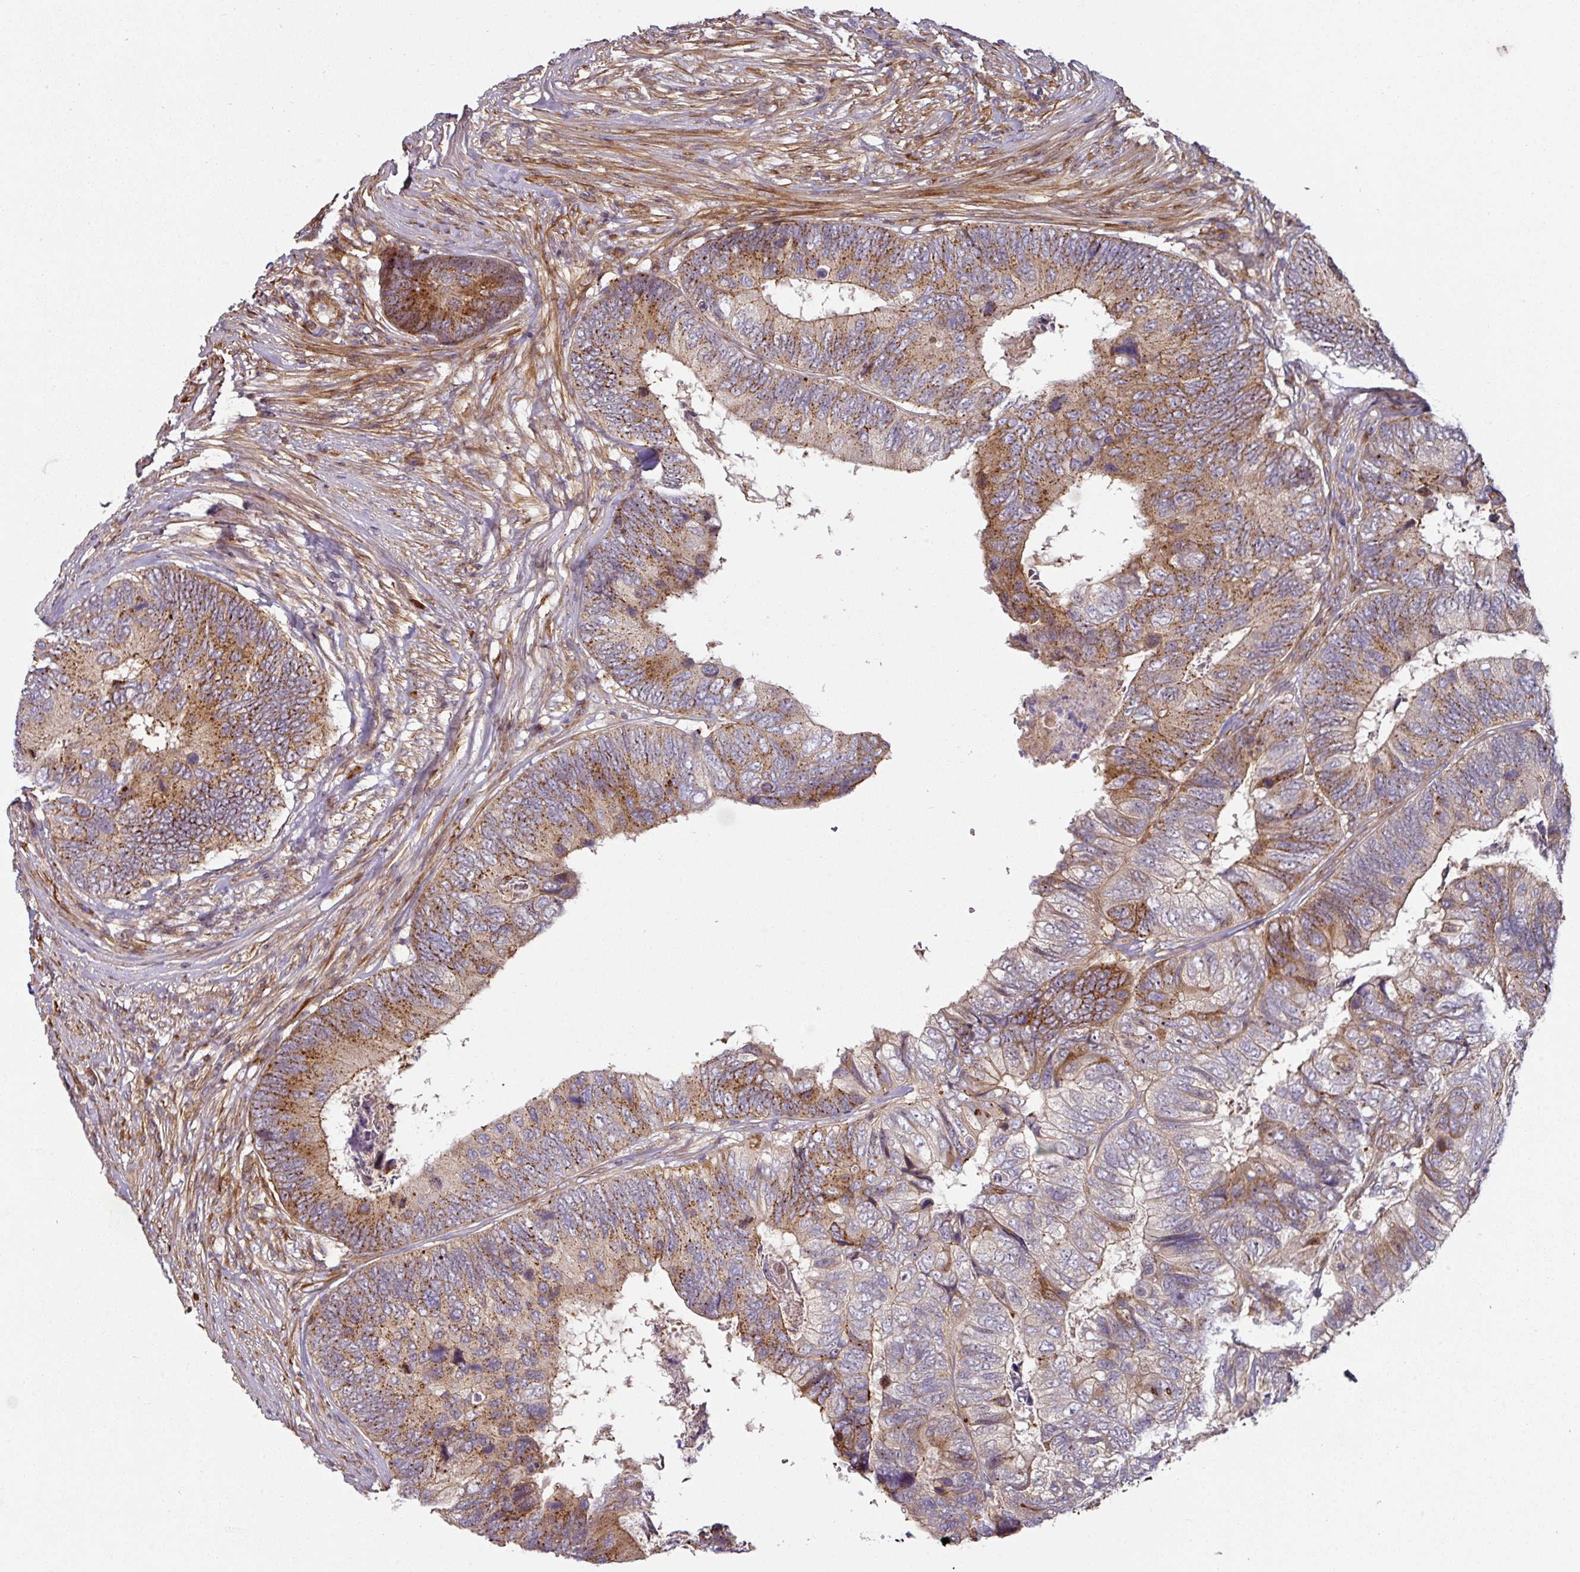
{"staining": {"intensity": "moderate", "quantity": ">75%", "location": "cytoplasmic/membranous"}, "tissue": "colorectal cancer", "cell_type": "Tumor cells", "image_type": "cancer", "snomed": [{"axis": "morphology", "description": "Adenocarcinoma, NOS"}, {"axis": "topography", "description": "Colon"}], "caption": "Brown immunohistochemical staining in human colorectal cancer (adenocarcinoma) shows moderate cytoplasmic/membranous expression in about >75% of tumor cells.", "gene": "CASP2", "patient": {"sex": "female", "age": 67}}